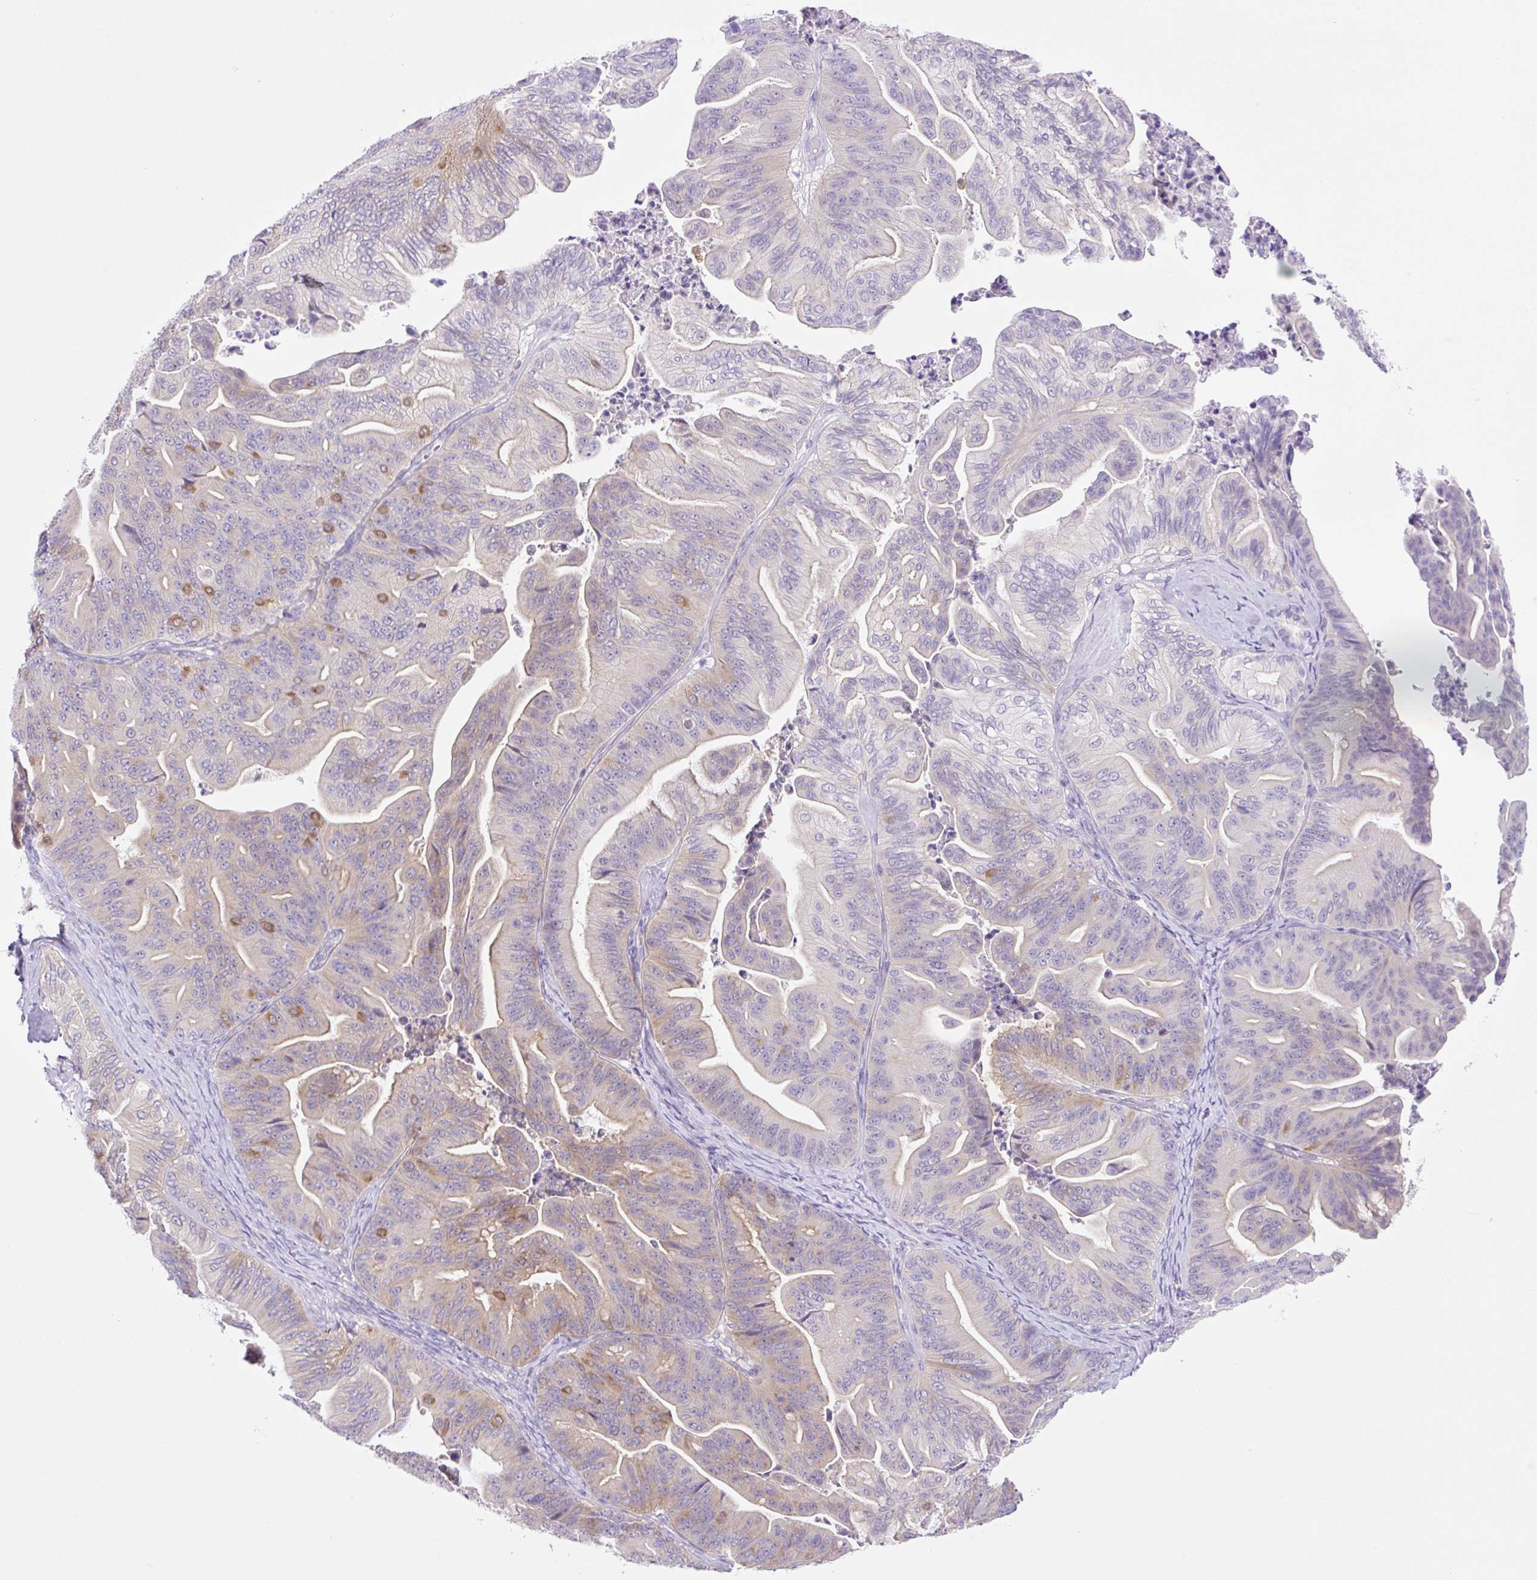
{"staining": {"intensity": "moderate", "quantity": "<25%", "location": "cytoplasmic/membranous"}, "tissue": "ovarian cancer", "cell_type": "Tumor cells", "image_type": "cancer", "snomed": [{"axis": "morphology", "description": "Cystadenocarcinoma, mucinous, NOS"}, {"axis": "topography", "description": "Ovary"}], "caption": "The immunohistochemical stain labels moderate cytoplasmic/membranous staining in tumor cells of mucinous cystadenocarcinoma (ovarian) tissue. Using DAB (3,3'-diaminobenzidine) (brown) and hematoxylin (blue) stains, captured at high magnification using brightfield microscopy.", "gene": "CAMK2B", "patient": {"sex": "female", "age": 67}}